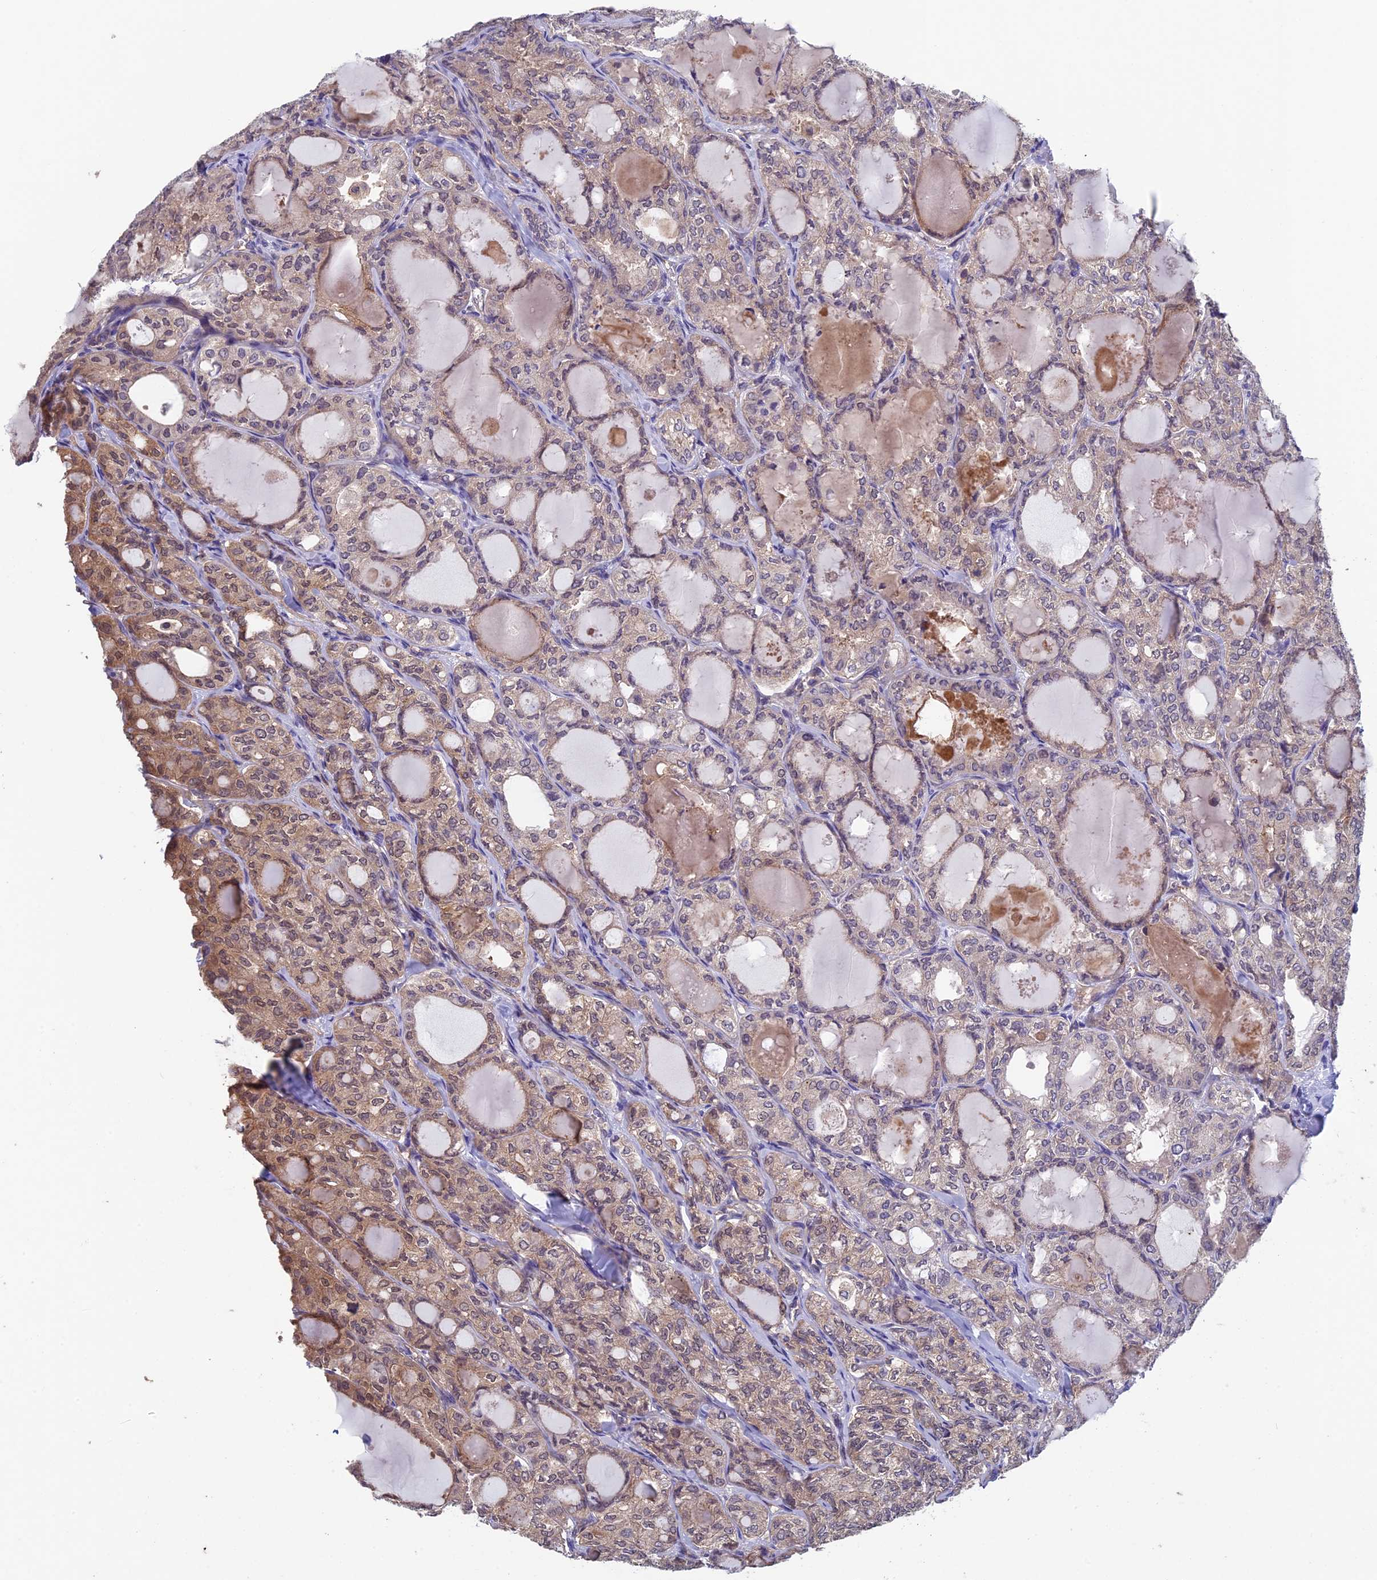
{"staining": {"intensity": "moderate", "quantity": "25%-75%", "location": "cytoplasmic/membranous,nuclear"}, "tissue": "thyroid cancer", "cell_type": "Tumor cells", "image_type": "cancer", "snomed": [{"axis": "morphology", "description": "Follicular adenoma carcinoma, NOS"}, {"axis": "topography", "description": "Thyroid gland"}], "caption": "An image showing moderate cytoplasmic/membranous and nuclear expression in approximately 25%-75% of tumor cells in thyroid cancer, as visualized by brown immunohistochemical staining.", "gene": "LCMT1", "patient": {"sex": "male", "age": 75}}